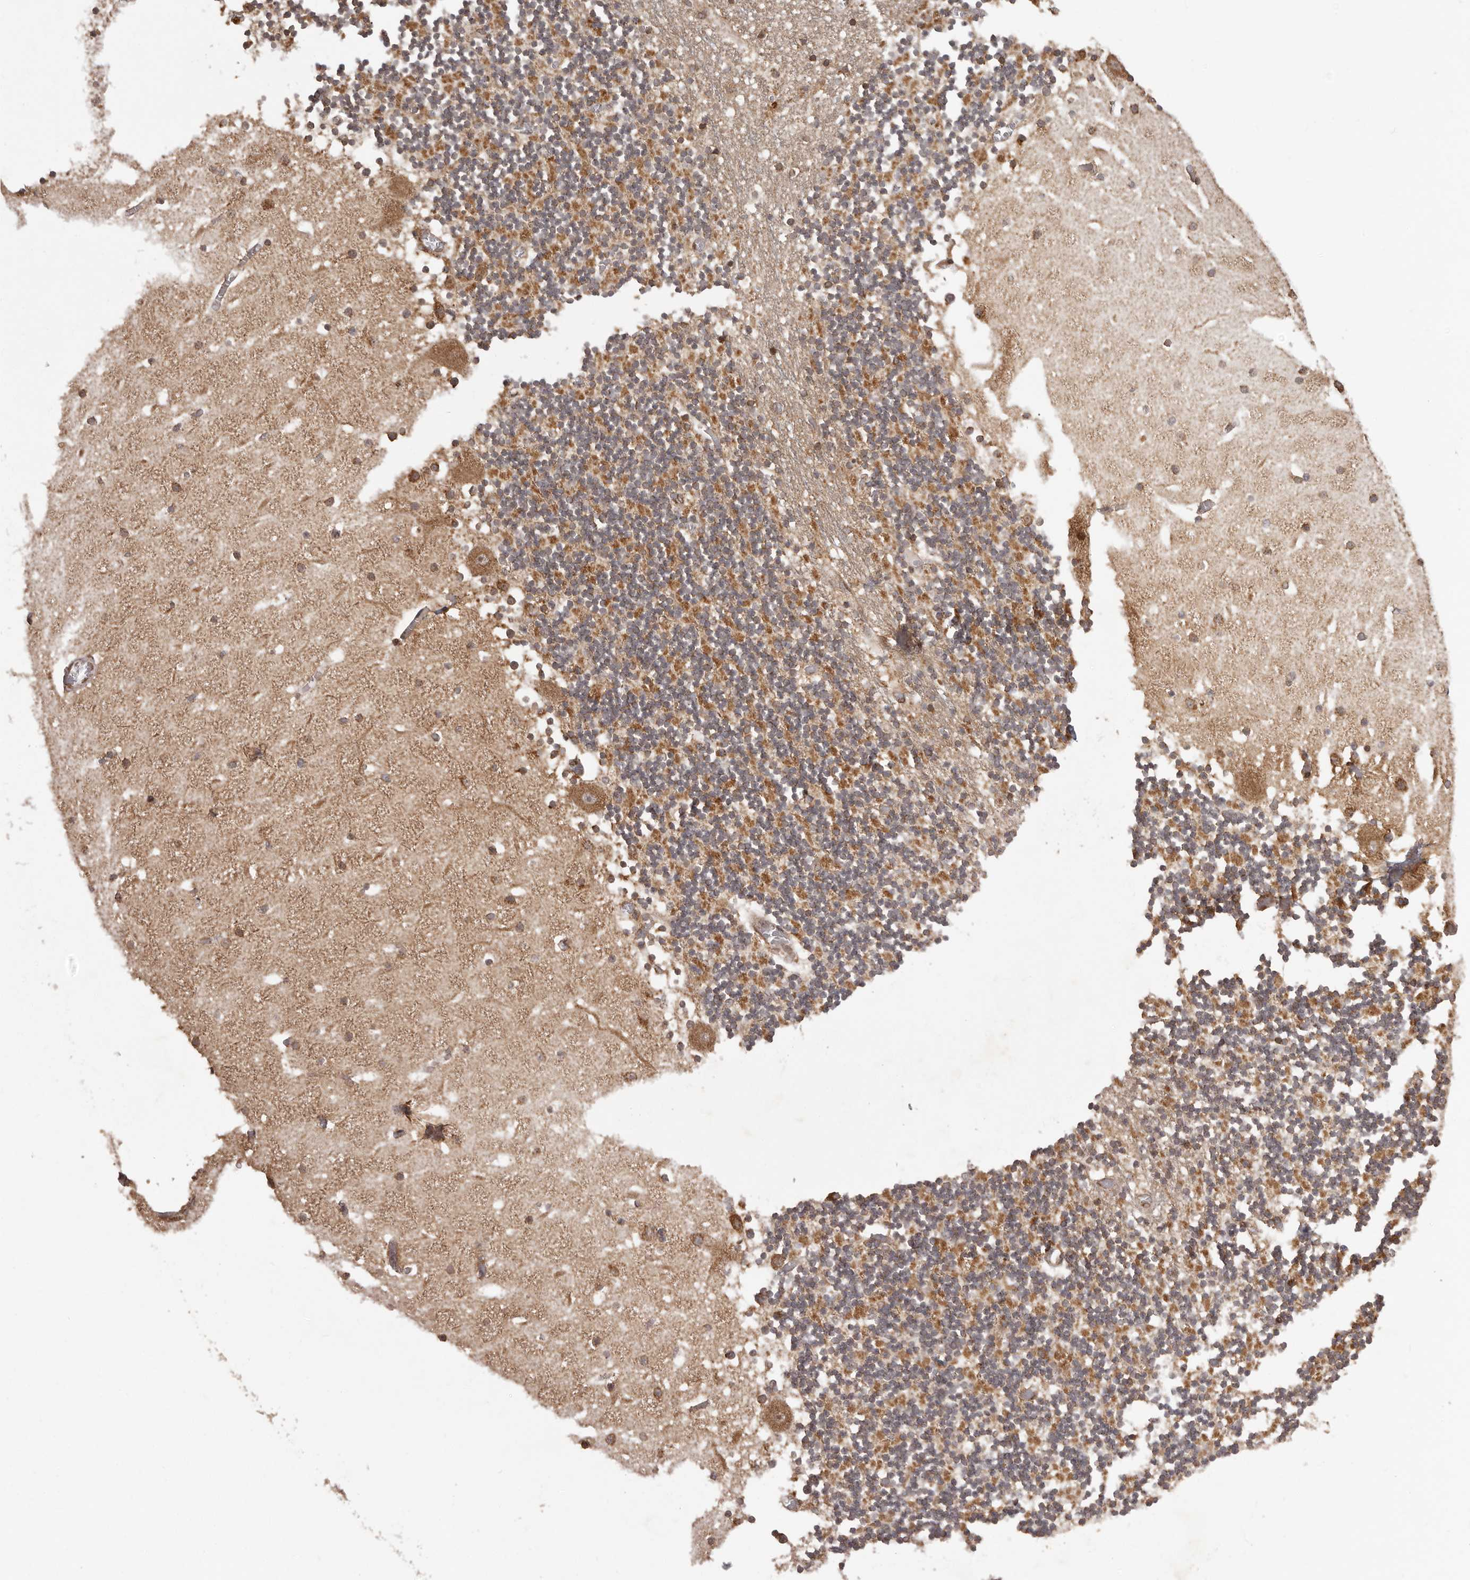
{"staining": {"intensity": "moderate", "quantity": ">75%", "location": "cytoplasmic/membranous"}, "tissue": "cerebellum", "cell_type": "Cells in granular layer", "image_type": "normal", "snomed": [{"axis": "morphology", "description": "Normal tissue, NOS"}, {"axis": "topography", "description": "Cerebellum"}], "caption": "Immunohistochemical staining of benign cerebellum demonstrates medium levels of moderate cytoplasmic/membranous expression in approximately >75% of cells in granular layer.", "gene": "CHRM2", "patient": {"sex": "female", "age": 28}}